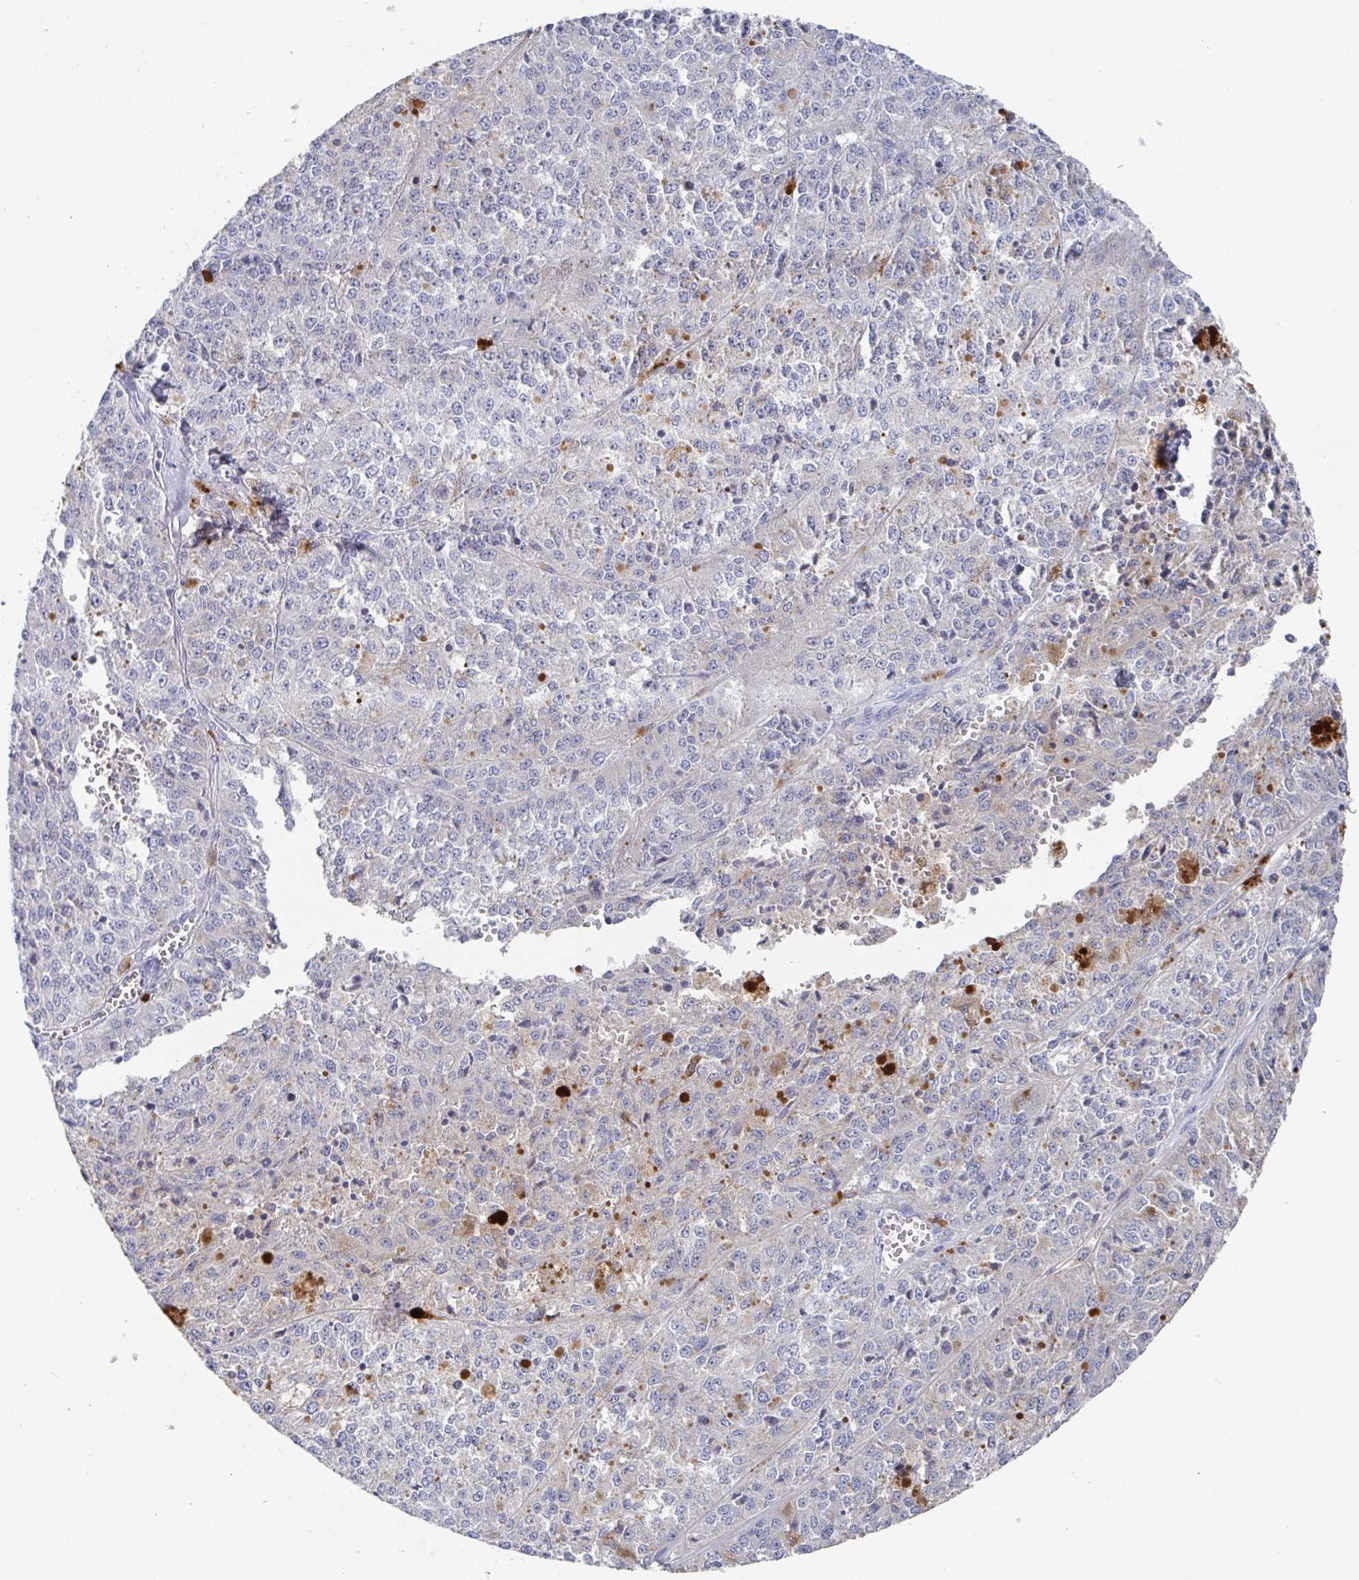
{"staining": {"intensity": "negative", "quantity": "none", "location": "none"}, "tissue": "melanoma", "cell_type": "Tumor cells", "image_type": "cancer", "snomed": [{"axis": "morphology", "description": "Malignant melanoma, Metastatic site"}, {"axis": "topography", "description": "Lymph node"}], "caption": "This is an immunohistochemistry (IHC) micrograph of malignant melanoma (metastatic site). There is no positivity in tumor cells.", "gene": "GPR148", "patient": {"sex": "female", "age": 64}}